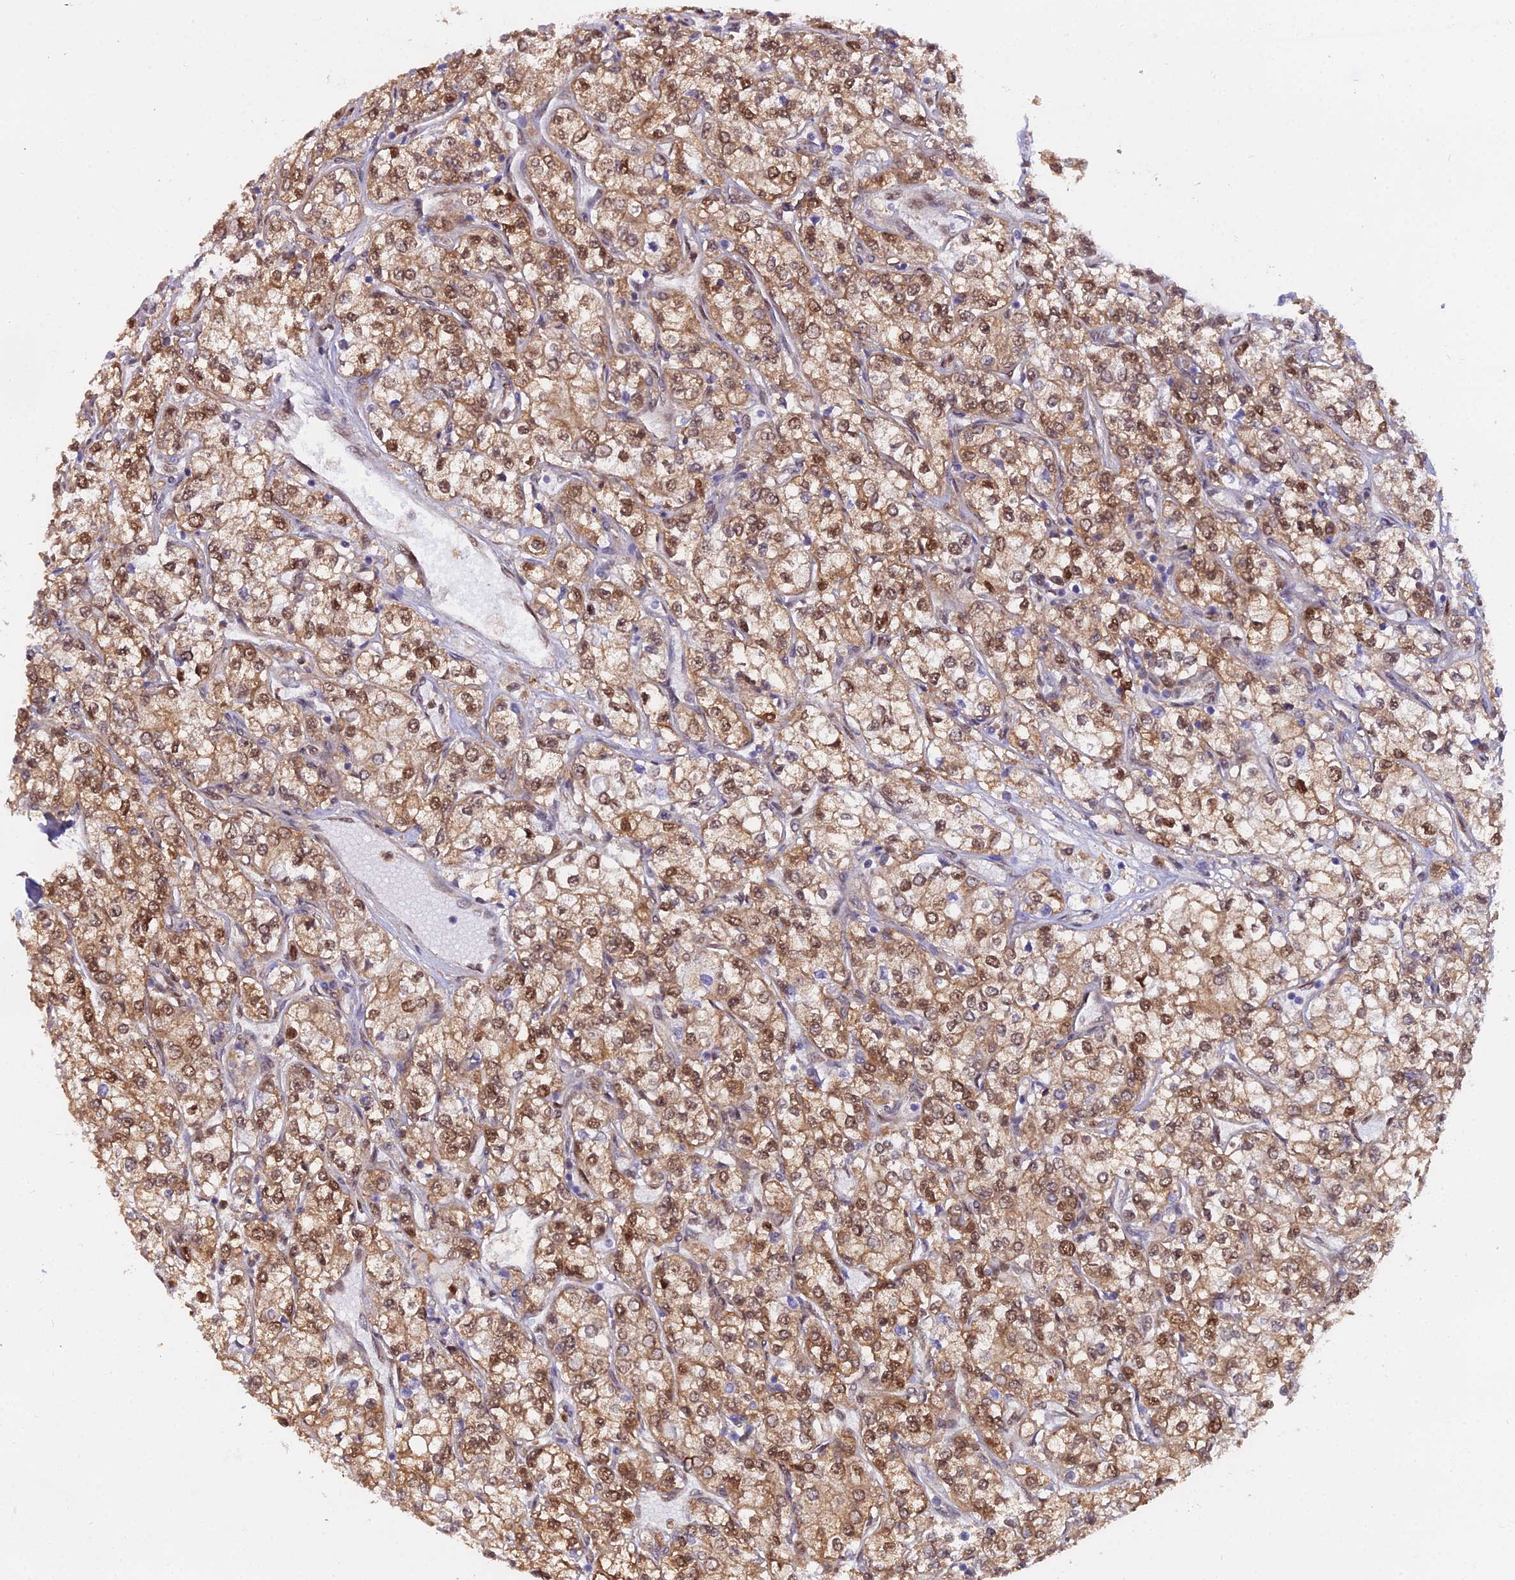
{"staining": {"intensity": "moderate", "quantity": ">75%", "location": "cytoplasmic/membranous,nuclear"}, "tissue": "renal cancer", "cell_type": "Tumor cells", "image_type": "cancer", "snomed": [{"axis": "morphology", "description": "Adenocarcinoma, NOS"}, {"axis": "topography", "description": "Kidney"}], "caption": "Immunohistochemical staining of human renal cancer shows medium levels of moderate cytoplasmic/membranous and nuclear expression in about >75% of tumor cells.", "gene": "NPEPL1", "patient": {"sex": "male", "age": 80}}